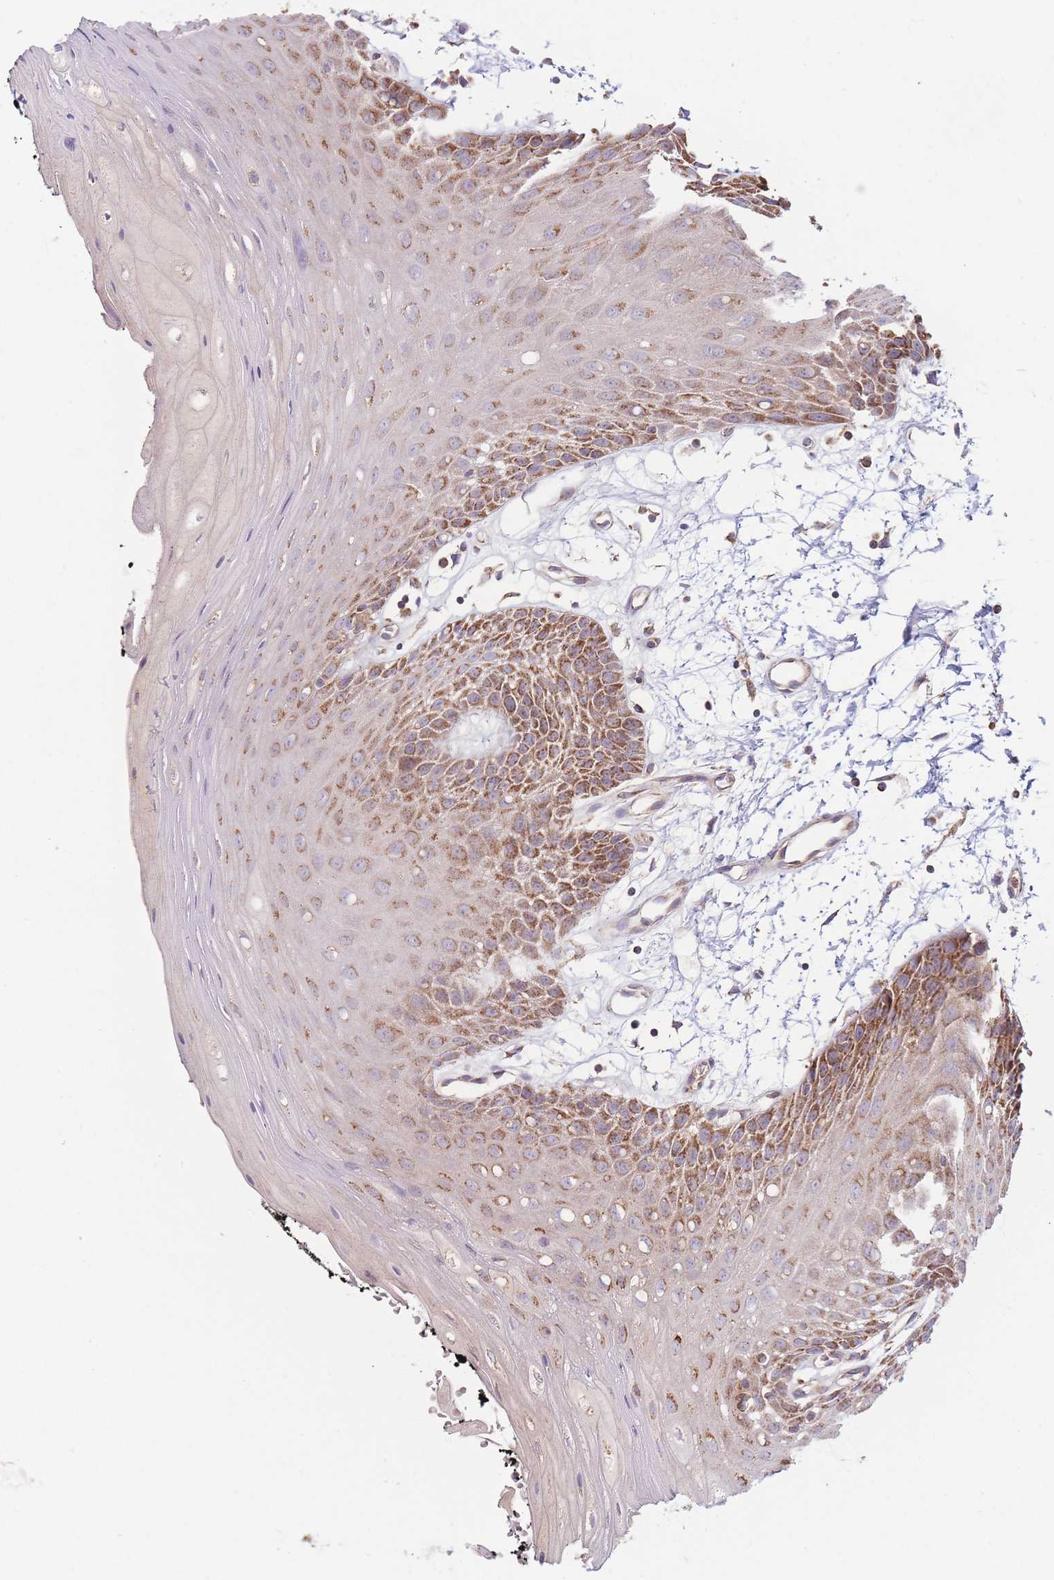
{"staining": {"intensity": "moderate", "quantity": ">75%", "location": "cytoplasmic/membranous"}, "tissue": "oral mucosa", "cell_type": "Squamous epithelial cells", "image_type": "normal", "snomed": [{"axis": "morphology", "description": "Normal tissue, NOS"}, {"axis": "topography", "description": "Oral tissue"}, {"axis": "topography", "description": "Tounge, NOS"}], "caption": "This image displays IHC staining of benign oral mucosa, with medium moderate cytoplasmic/membranous expression in approximately >75% of squamous epithelial cells.", "gene": "KIF16B", "patient": {"sex": "female", "age": 59}}